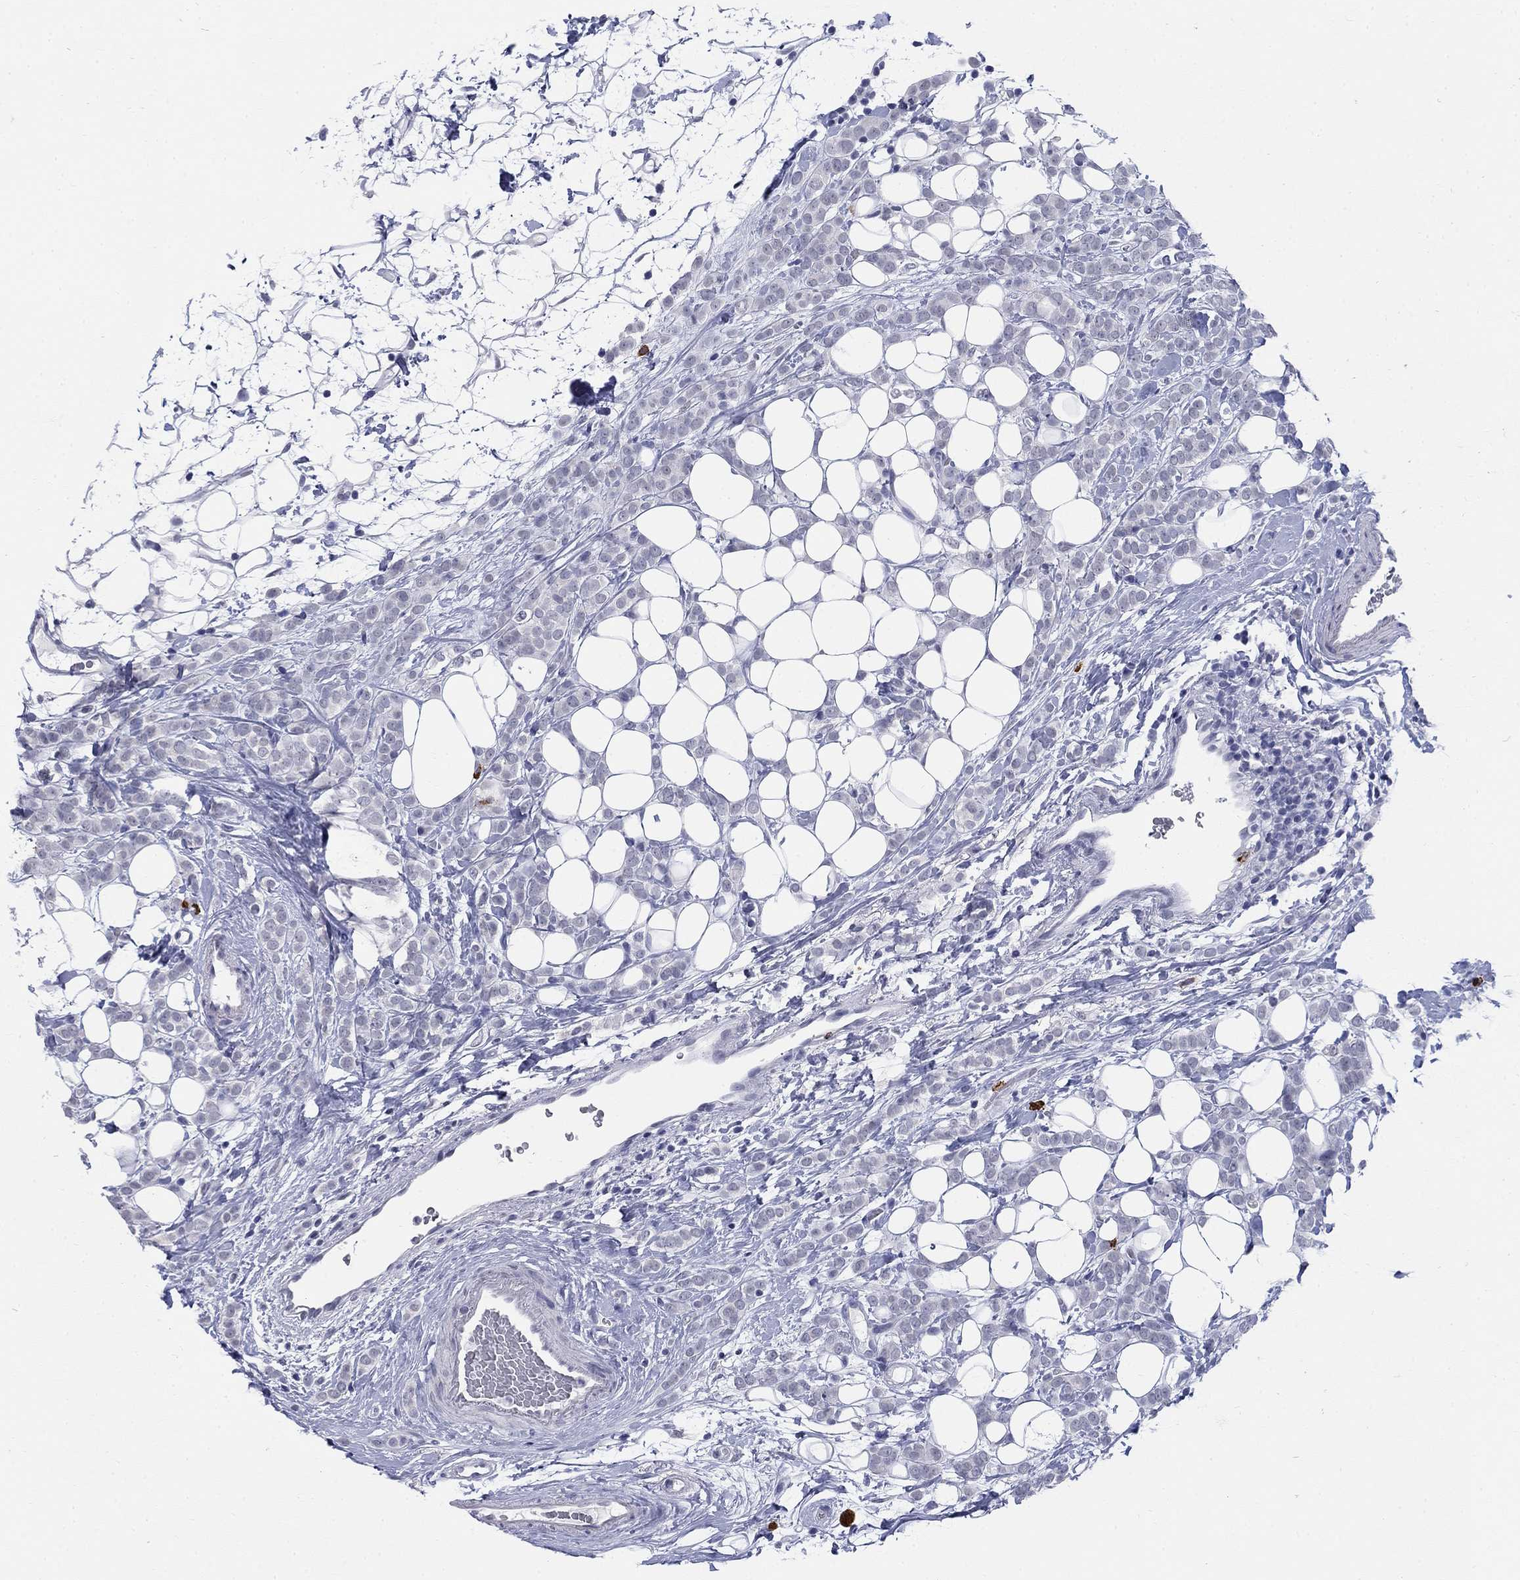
{"staining": {"intensity": "negative", "quantity": "none", "location": "none"}, "tissue": "breast cancer", "cell_type": "Tumor cells", "image_type": "cancer", "snomed": [{"axis": "morphology", "description": "Lobular carcinoma"}, {"axis": "topography", "description": "Breast"}], "caption": "High magnification brightfield microscopy of breast cancer (lobular carcinoma) stained with DAB (brown) and counterstained with hematoxylin (blue): tumor cells show no significant positivity.", "gene": "ECEL1", "patient": {"sex": "female", "age": 49}}